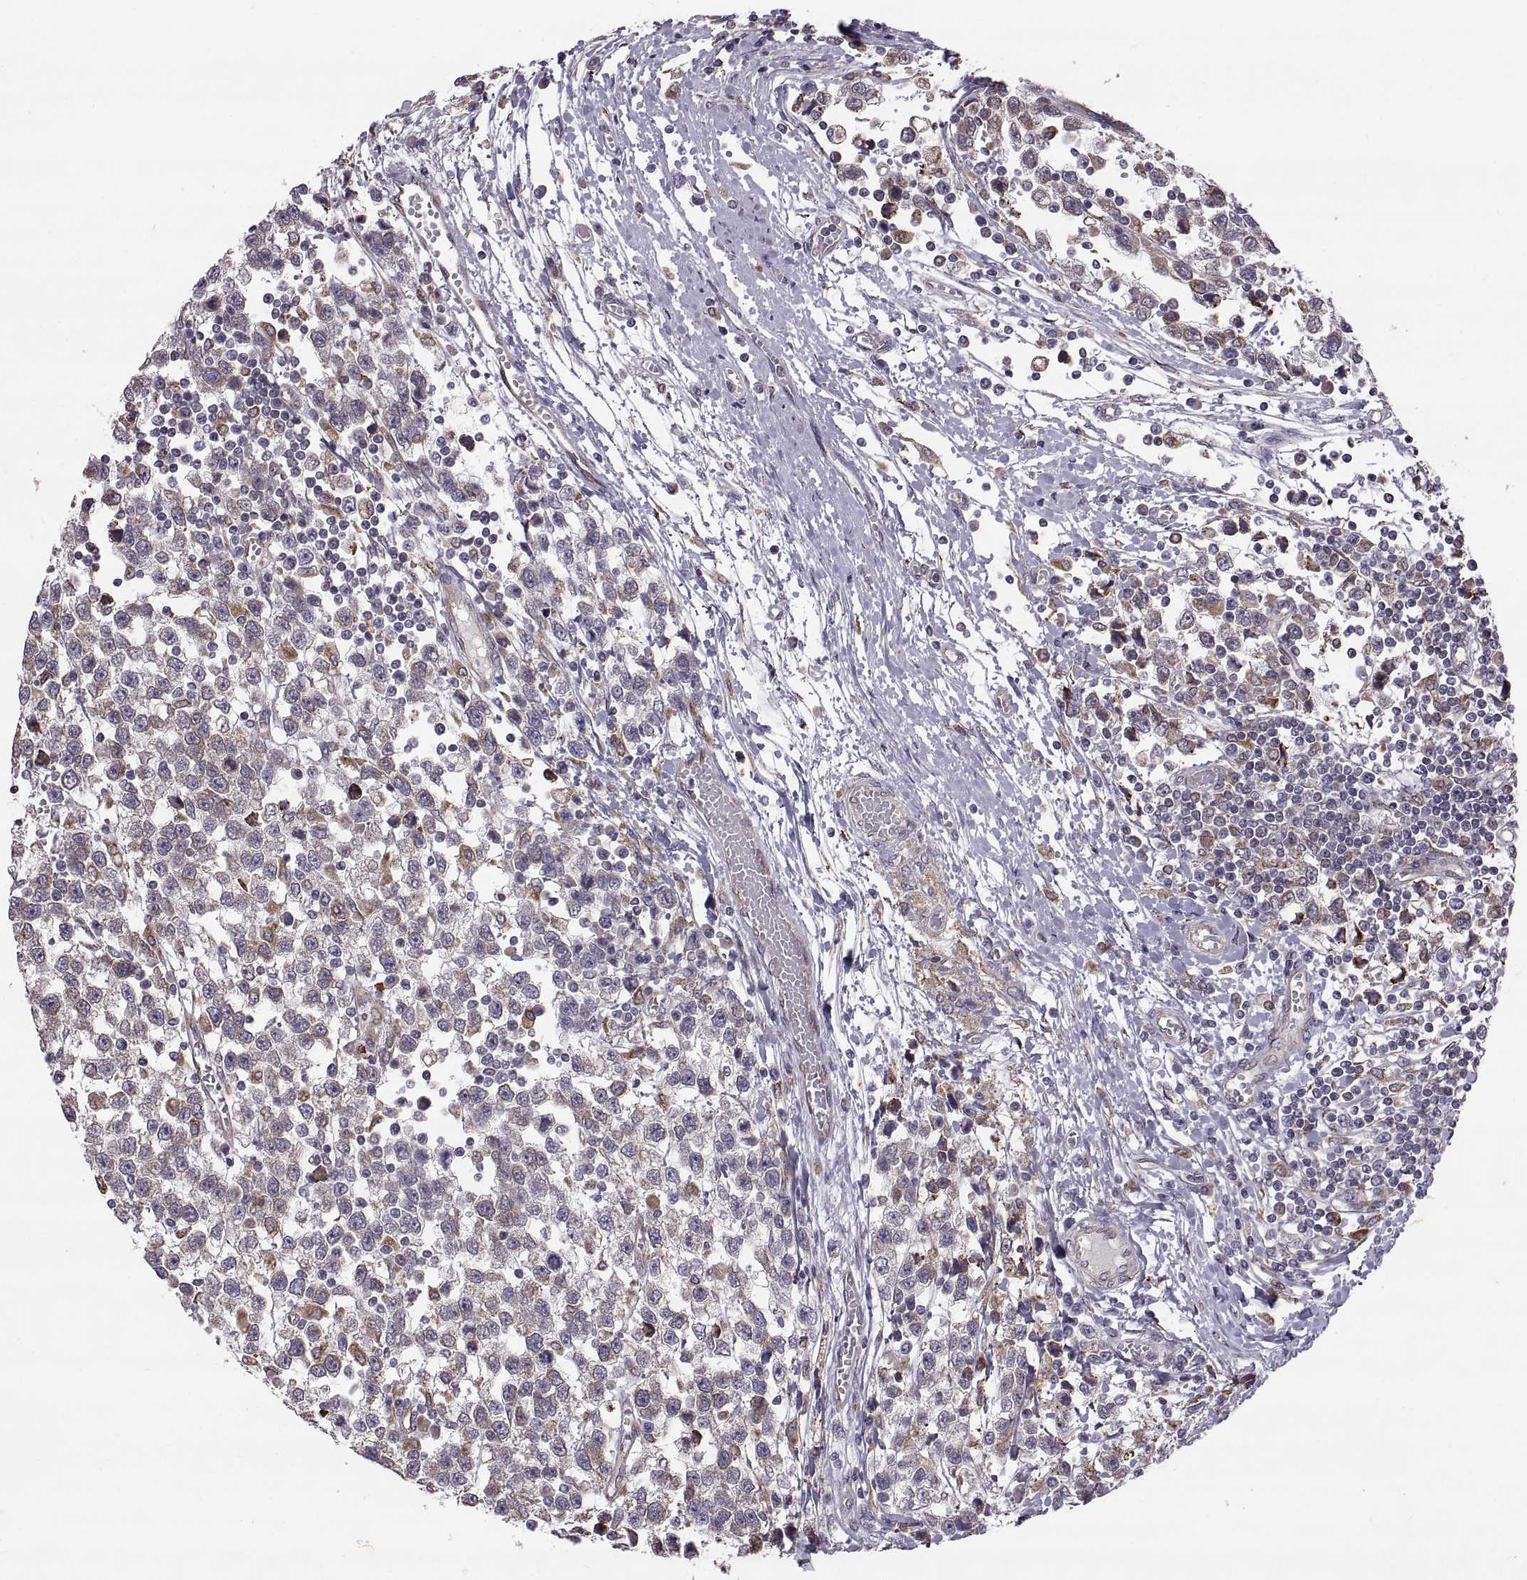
{"staining": {"intensity": "moderate", "quantity": "<25%", "location": "cytoplasmic/membranous"}, "tissue": "testis cancer", "cell_type": "Tumor cells", "image_type": "cancer", "snomed": [{"axis": "morphology", "description": "Seminoma, NOS"}, {"axis": "topography", "description": "Testis"}], "caption": "Protein positivity by immunohistochemistry reveals moderate cytoplasmic/membranous staining in about <25% of tumor cells in seminoma (testis). (brown staining indicates protein expression, while blue staining denotes nuclei).", "gene": "PLEKHB2", "patient": {"sex": "male", "age": 34}}